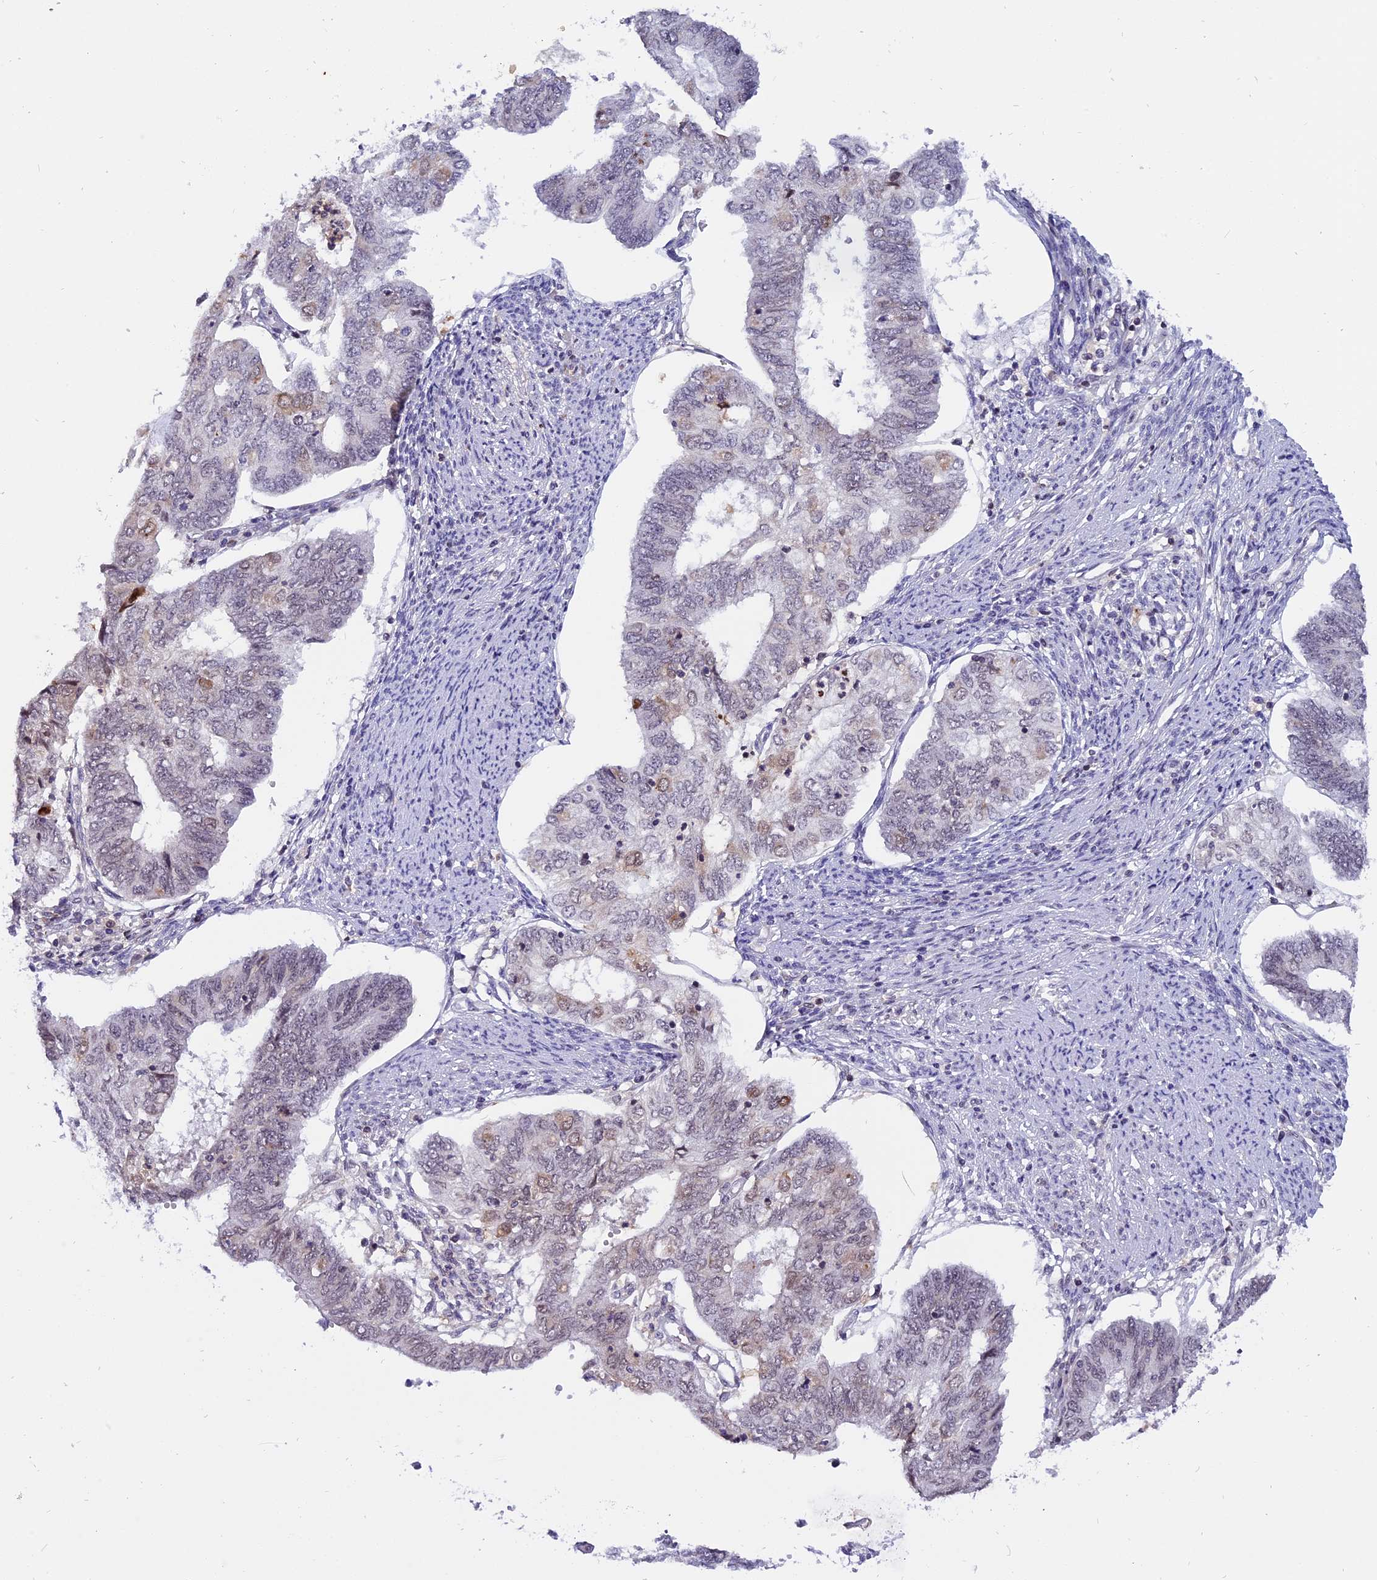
{"staining": {"intensity": "weak", "quantity": "25%-75%", "location": "nuclear"}, "tissue": "endometrial cancer", "cell_type": "Tumor cells", "image_type": "cancer", "snomed": [{"axis": "morphology", "description": "Adenocarcinoma, NOS"}, {"axis": "topography", "description": "Endometrium"}], "caption": "High-power microscopy captured an immunohistochemistry micrograph of endometrial adenocarcinoma, revealing weak nuclear positivity in approximately 25%-75% of tumor cells. The staining is performed using DAB (3,3'-diaminobenzidine) brown chromogen to label protein expression. The nuclei are counter-stained blue using hematoxylin.", "gene": "TADA3", "patient": {"sex": "female", "age": 68}}